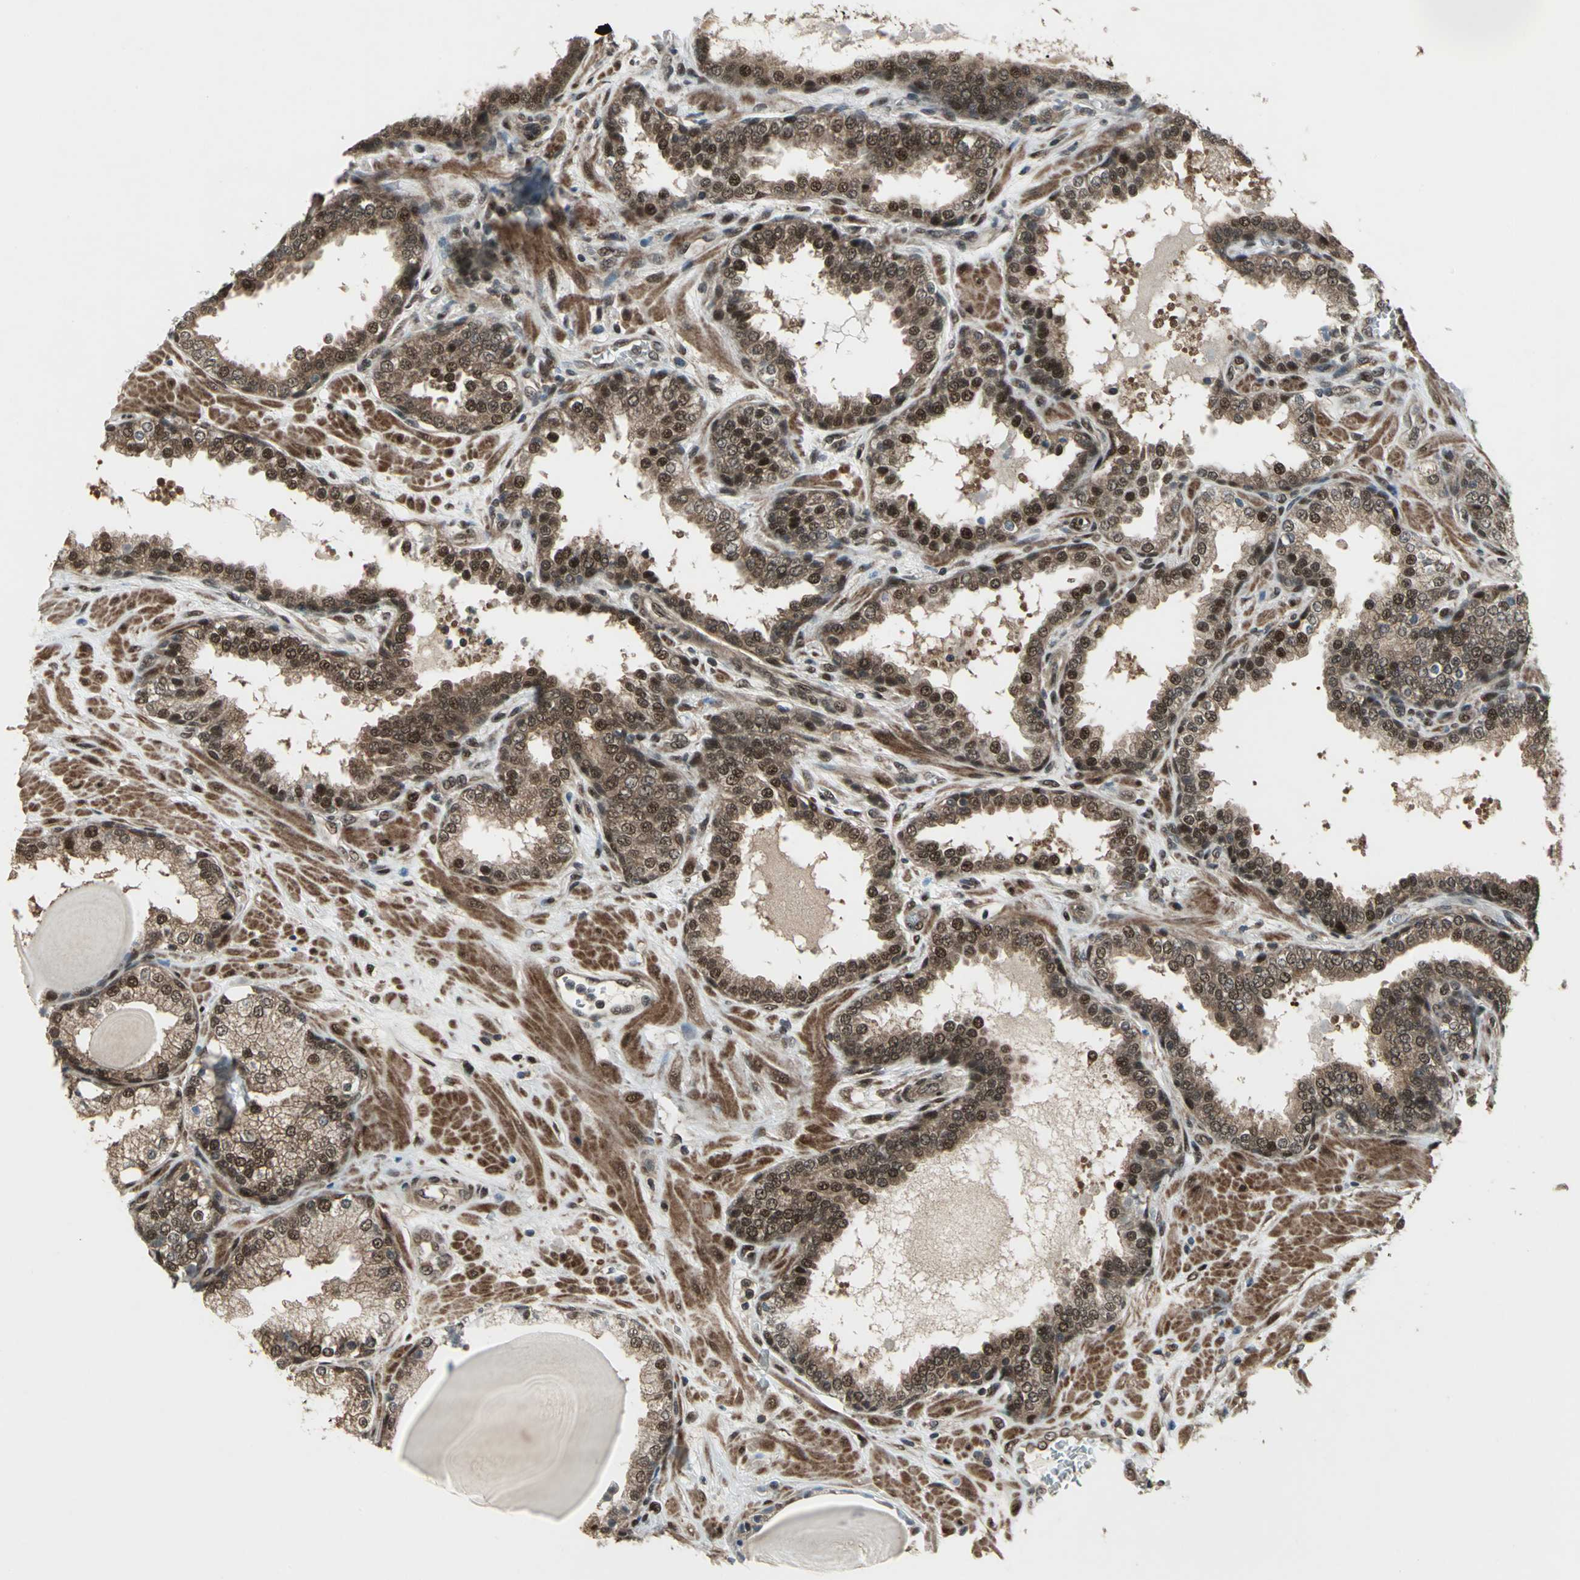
{"staining": {"intensity": "strong", "quantity": ">75%", "location": "cytoplasmic/membranous,nuclear"}, "tissue": "prostate", "cell_type": "Glandular cells", "image_type": "normal", "snomed": [{"axis": "morphology", "description": "Normal tissue, NOS"}, {"axis": "topography", "description": "Prostate"}], "caption": "The immunohistochemical stain labels strong cytoplasmic/membranous,nuclear staining in glandular cells of normal prostate. (DAB IHC with brightfield microscopy, high magnification).", "gene": "COPS5", "patient": {"sex": "male", "age": 51}}